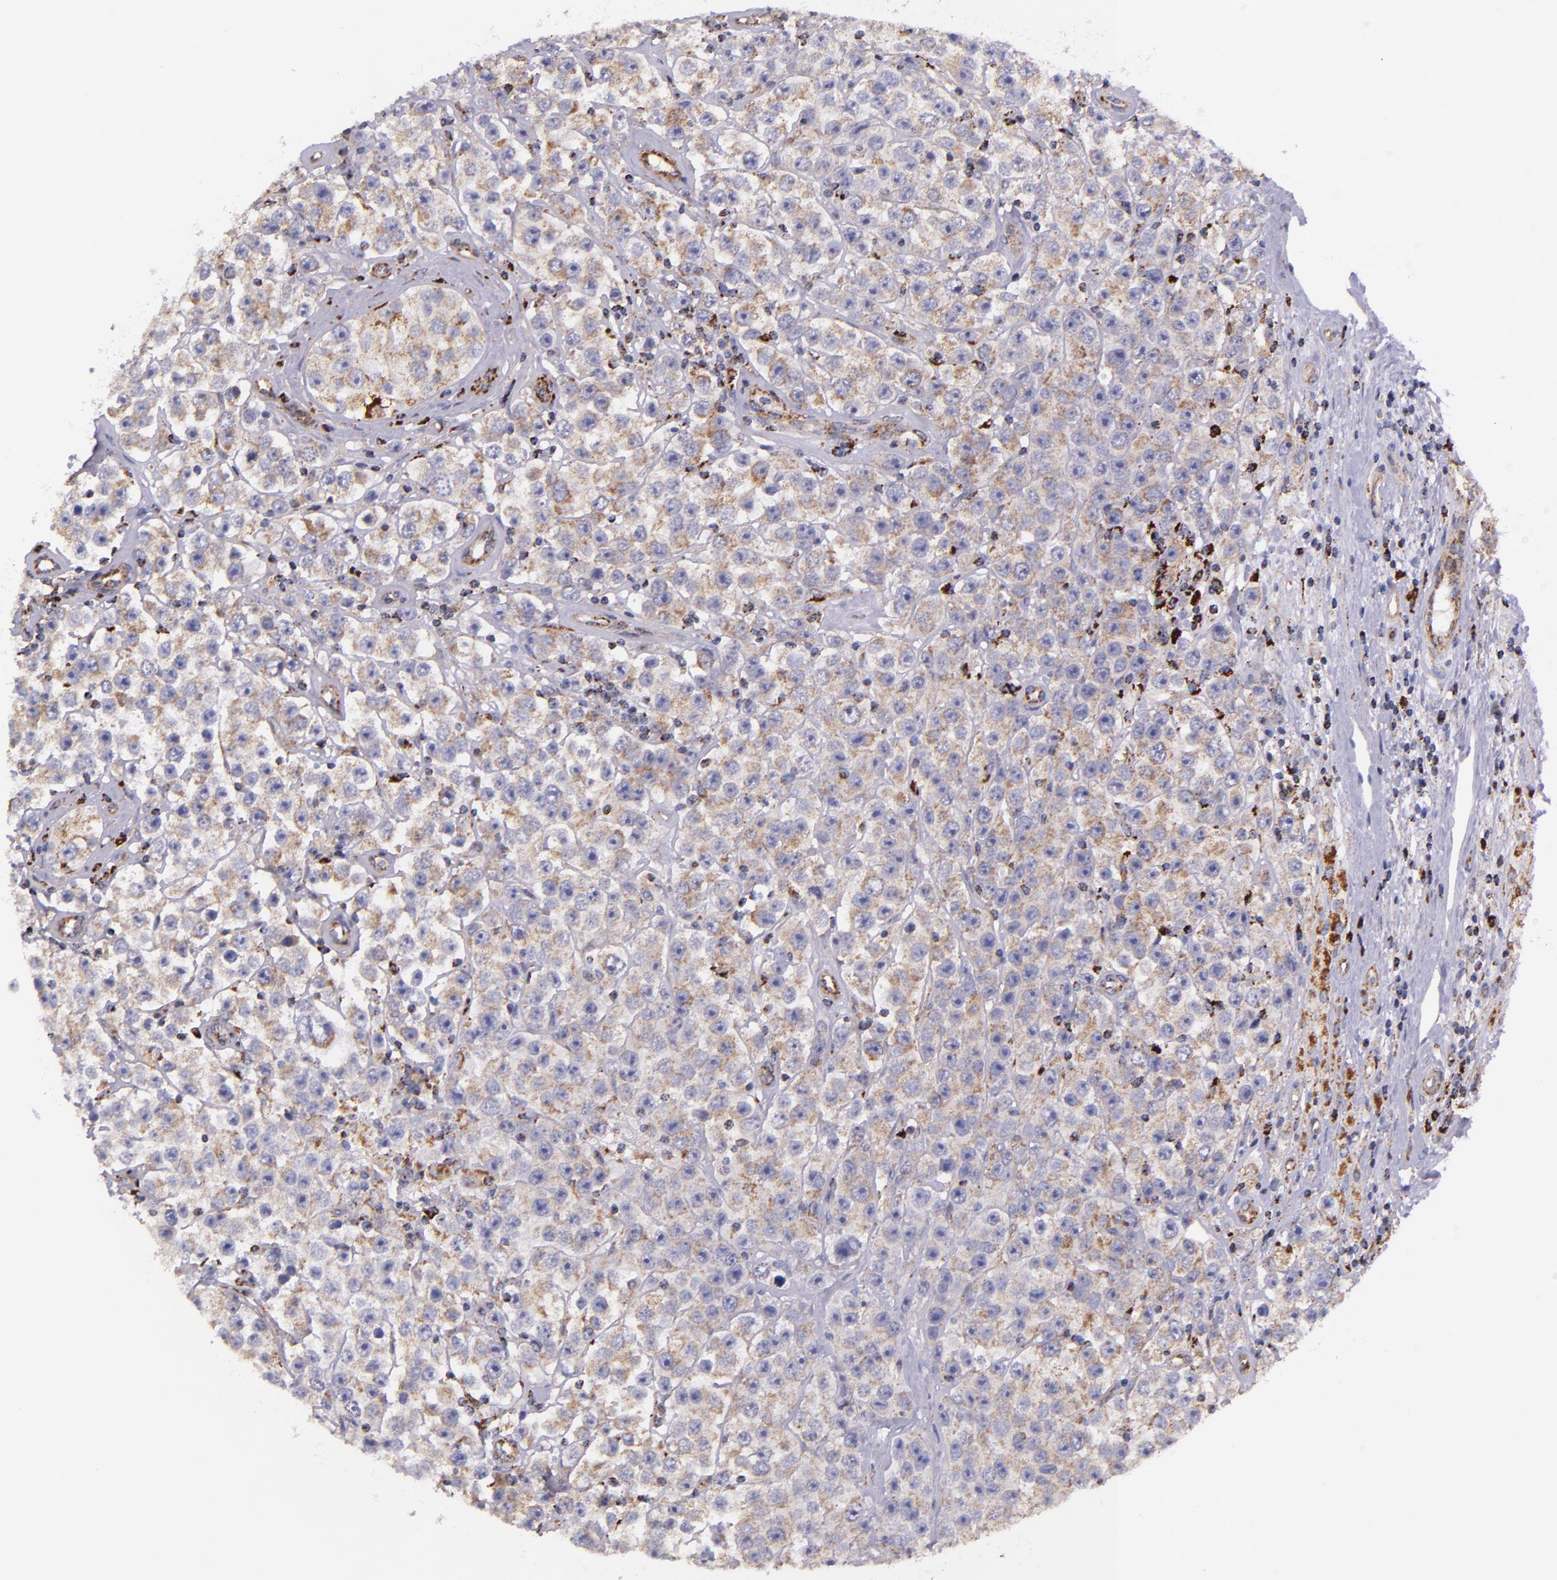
{"staining": {"intensity": "negative", "quantity": "none", "location": "none"}, "tissue": "testis cancer", "cell_type": "Tumor cells", "image_type": "cancer", "snomed": [{"axis": "morphology", "description": "Seminoma, NOS"}, {"axis": "topography", "description": "Testis"}], "caption": "Immunohistochemistry (IHC) of testis seminoma demonstrates no expression in tumor cells.", "gene": "IDH3G", "patient": {"sex": "male", "age": 52}}